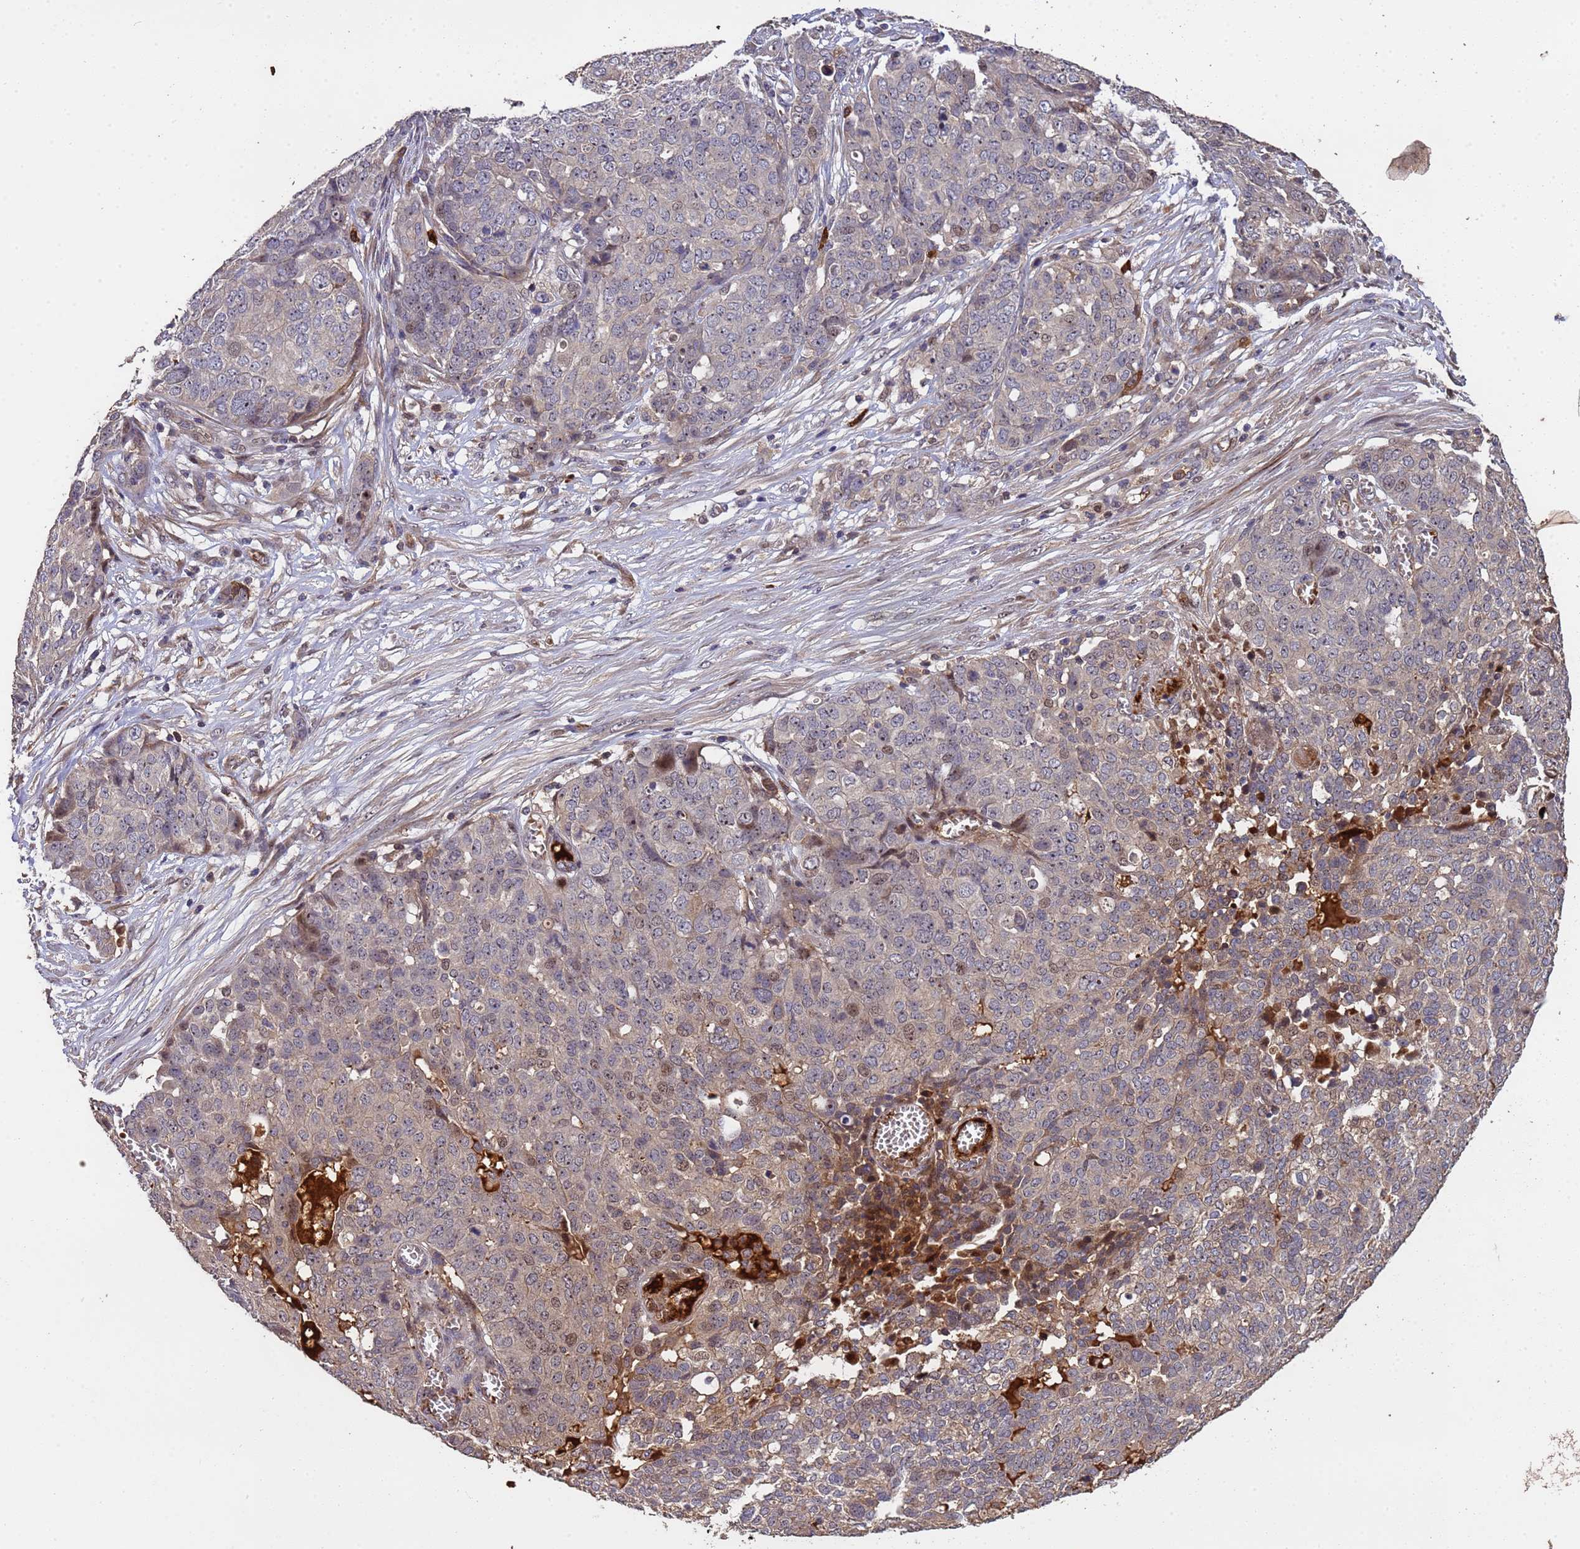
{"staining": {"intensity": "weak", "quantity": "<25%", "location": "cytoplasmic/membranous,nuclear"}, "tissue": "ovarian cancer", "cell_type": "Tumor cells", "image_type": "cancer", "snomed": [{"axis": "morphology", "description": "Cystadenocarcinoma, serous, NOS"}, {"axis": "topography", "description": "Soft tissue"}, {"axis": "topography", "description": "Ovary"}], "caption": "Protein analysis of ovarian cancer demonstrates no significant staining in tumor cells.", "gene": "CCDC184", "patient": {"sex": "female", "age": 57}}